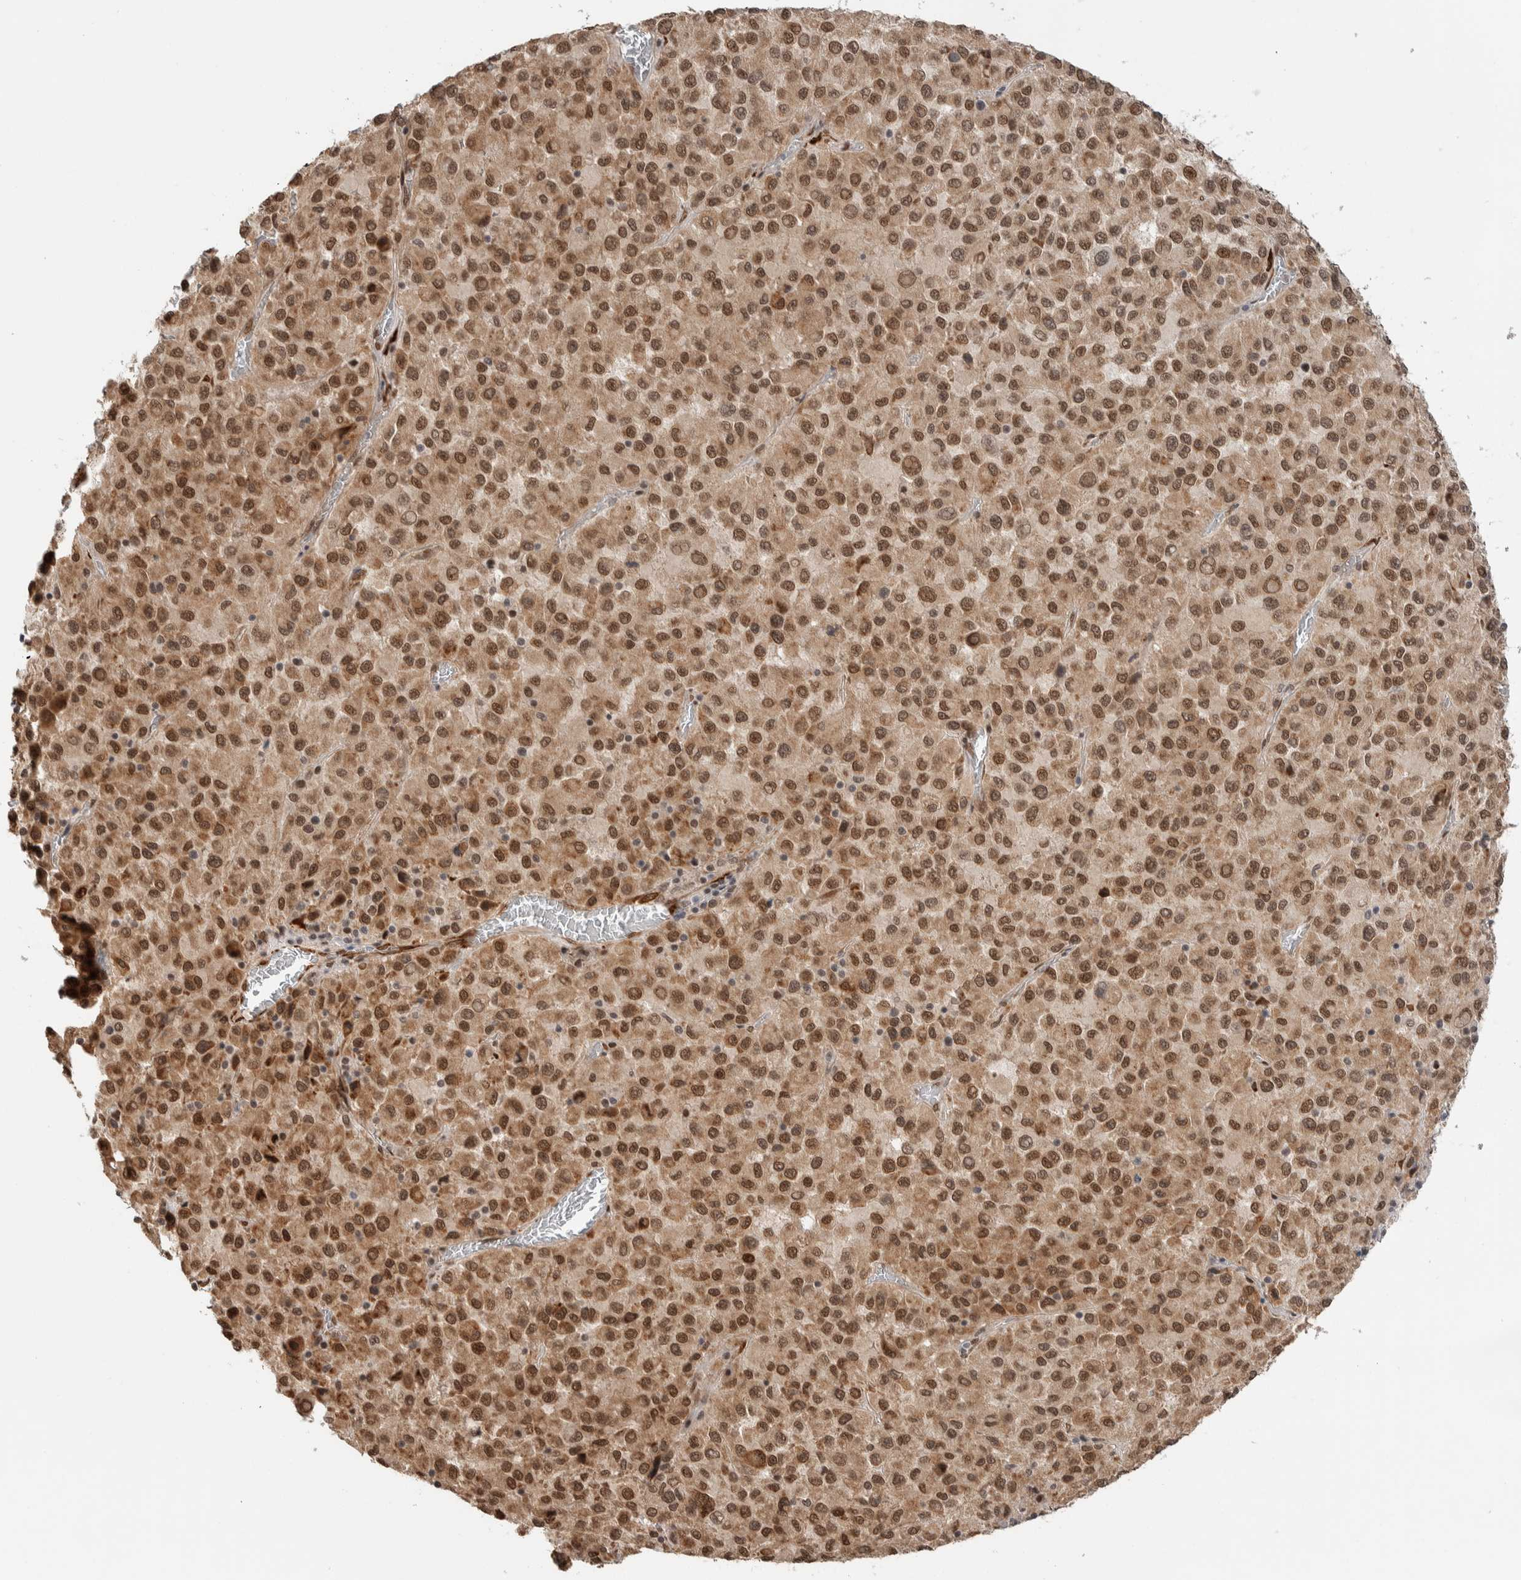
{"staining": {"intensity": "moderate", "quantity": ">75%", "location": "cytoplasmic/membranous,nuclear"}, "tissue": "melanoma", "cell_type": "Tumor cells", "image_type": "cancer", "snomed": [{"axis": "morphology", "description": "Malignant melanoma, Metastatic site"}, {"axis": "topography", "description": "Lung"}], "caption": "The immunohistochemical stain labels moderate cytoplasmic/membranous and nuclear expression in tumor cells of melanoma tissue. (DAB IHC, brown staining for protein, blue staining for nuclei).", "gene": "TNRC18", "patient": {"sex": "male", "age": 64}}